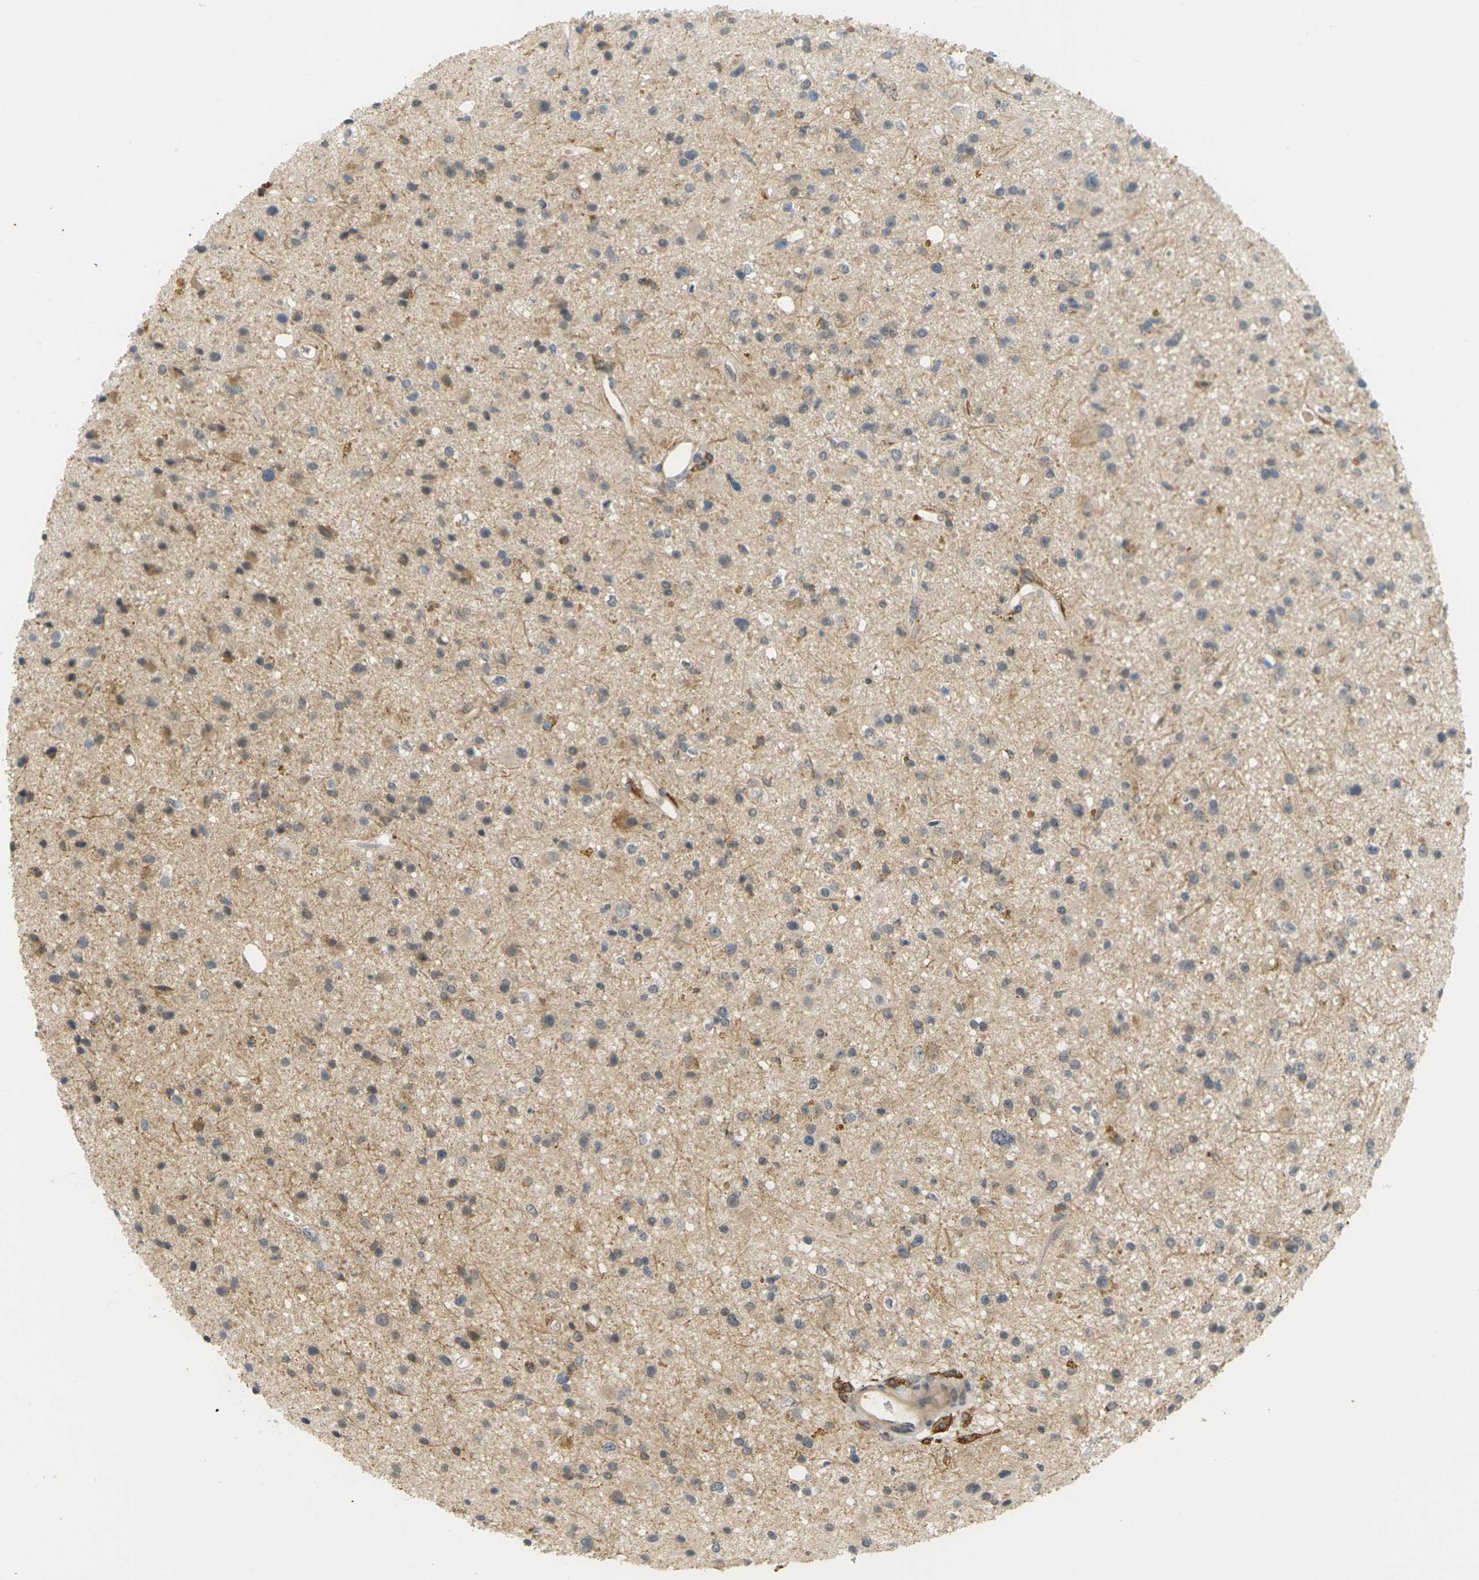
{"staining": {"intensity": "moderate", "quantity": "<25%", "location": "cytoplasmic/membranous"}, "tissue": "glioma", "cell_type": "Tumor cells", "image_type": "cancer", "snomed": [{"axis": "morphology", "description": "Glioma, malignant, High grade"}, {"axis": "topography", "description": "Brain"}], "caption": "Human glioma stained with a protein marker reveals moderate staining in tumor cells.", "gene": "SOCS6", "patient": {"sex": "male", "age": 33}}